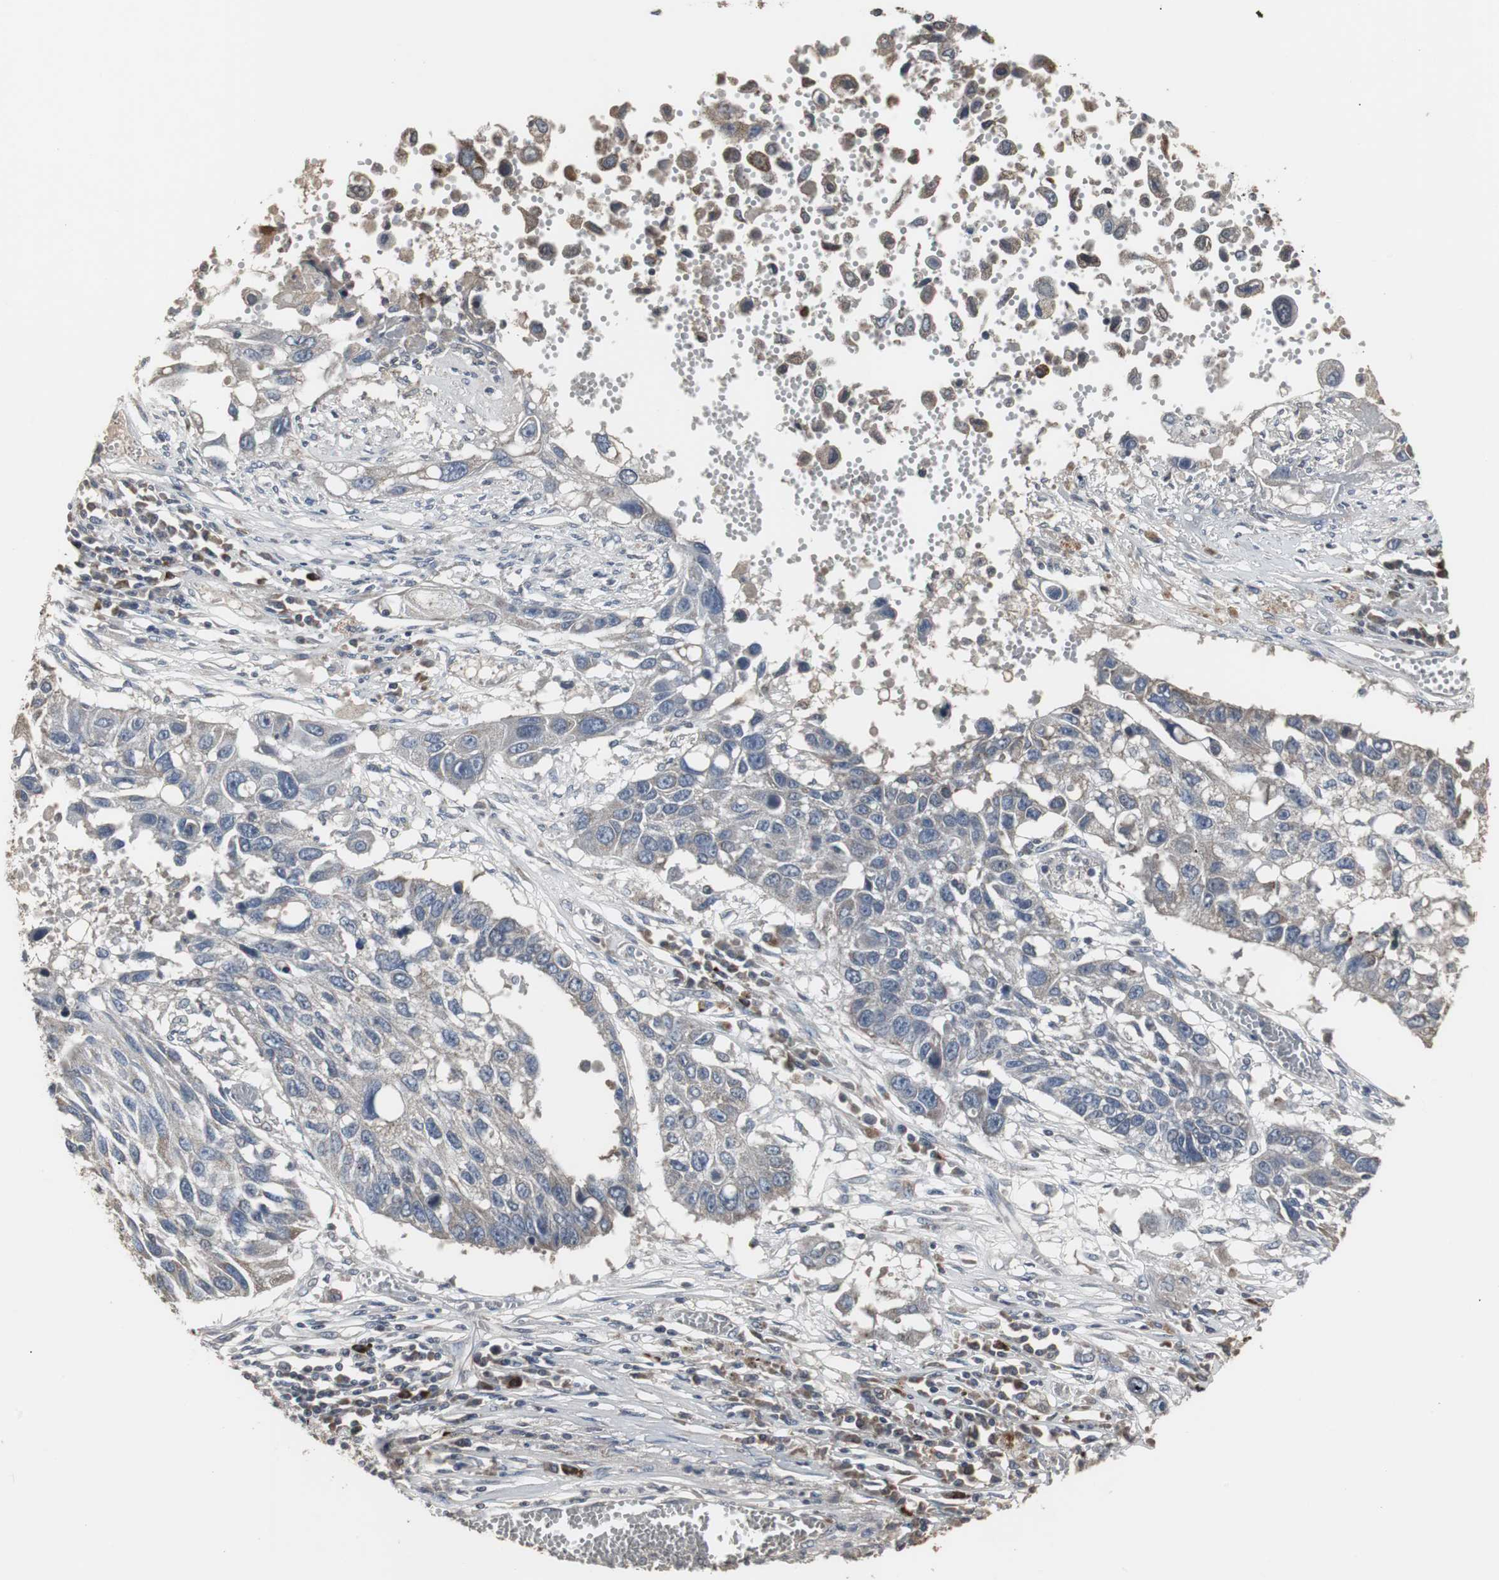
{"staining": {"intensity": "moderate", "quantity": "25%-75%", "location": "cytoplasmic/membranous"}, "tissue": "lung cancer", "cell_type": "Tumor cells", "image_type": "cancer", "snomed": [{"axis": "morphology", "description": "Squamous cell carcinoma, NOS"}, {"axis": "topography", "description": "Lung"}], "caption": "Squamous cell carcinoma (lung) stained for a protein (brown) demonstrates moderate cytoplasmic/membranous positive expression in approximately 25%-75% of tumor cells.", "gene": "ACAA1", "patient": {"sex": "male", "age": 71}}